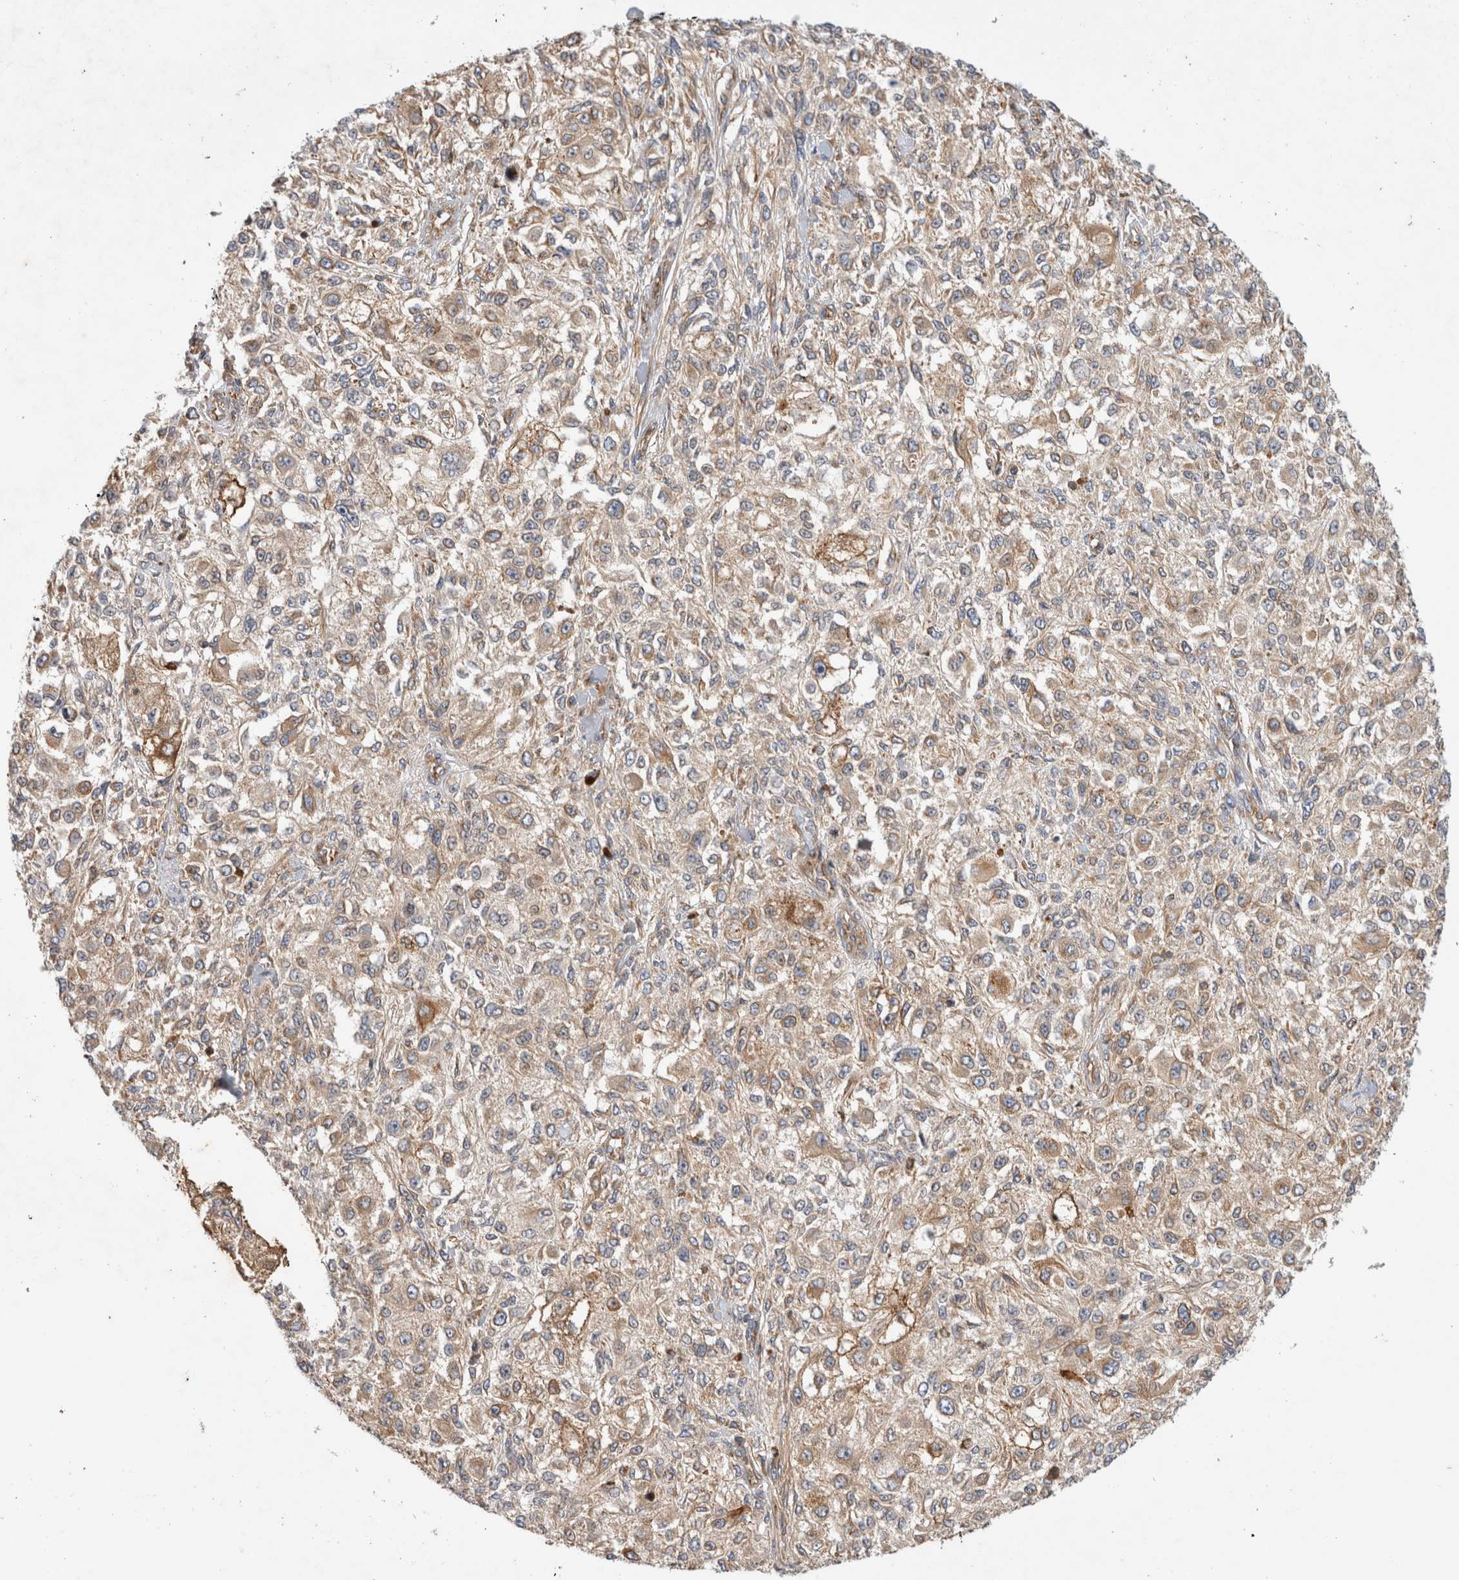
{"staining": {"intensity": "moderate", "quantity": ">75%", "location": "cytoplasmic/membranous"}, "tissue": "melanoma", "cell_type": "Tumor cells", "image_type": "cancer", "snomed": [{"axis": "morphology", "description": "Necrosis, NOS"}, {"axis": "morphology", "description": "Malignant melanoma, NOS"}, {"axis": "topography", "description": "Skin"}], "caption": "Protein expression analysis of human malignant melanoma reveals moderate cytoplasmic/membranous positivity in approximately >75% of tumor cells. (DAB (3,3'-diaminobenzidine) IHC with brightfield microscopy, high magnification).", "gene": "GPR150", "patient": {"sex": "female", "age": 87}}